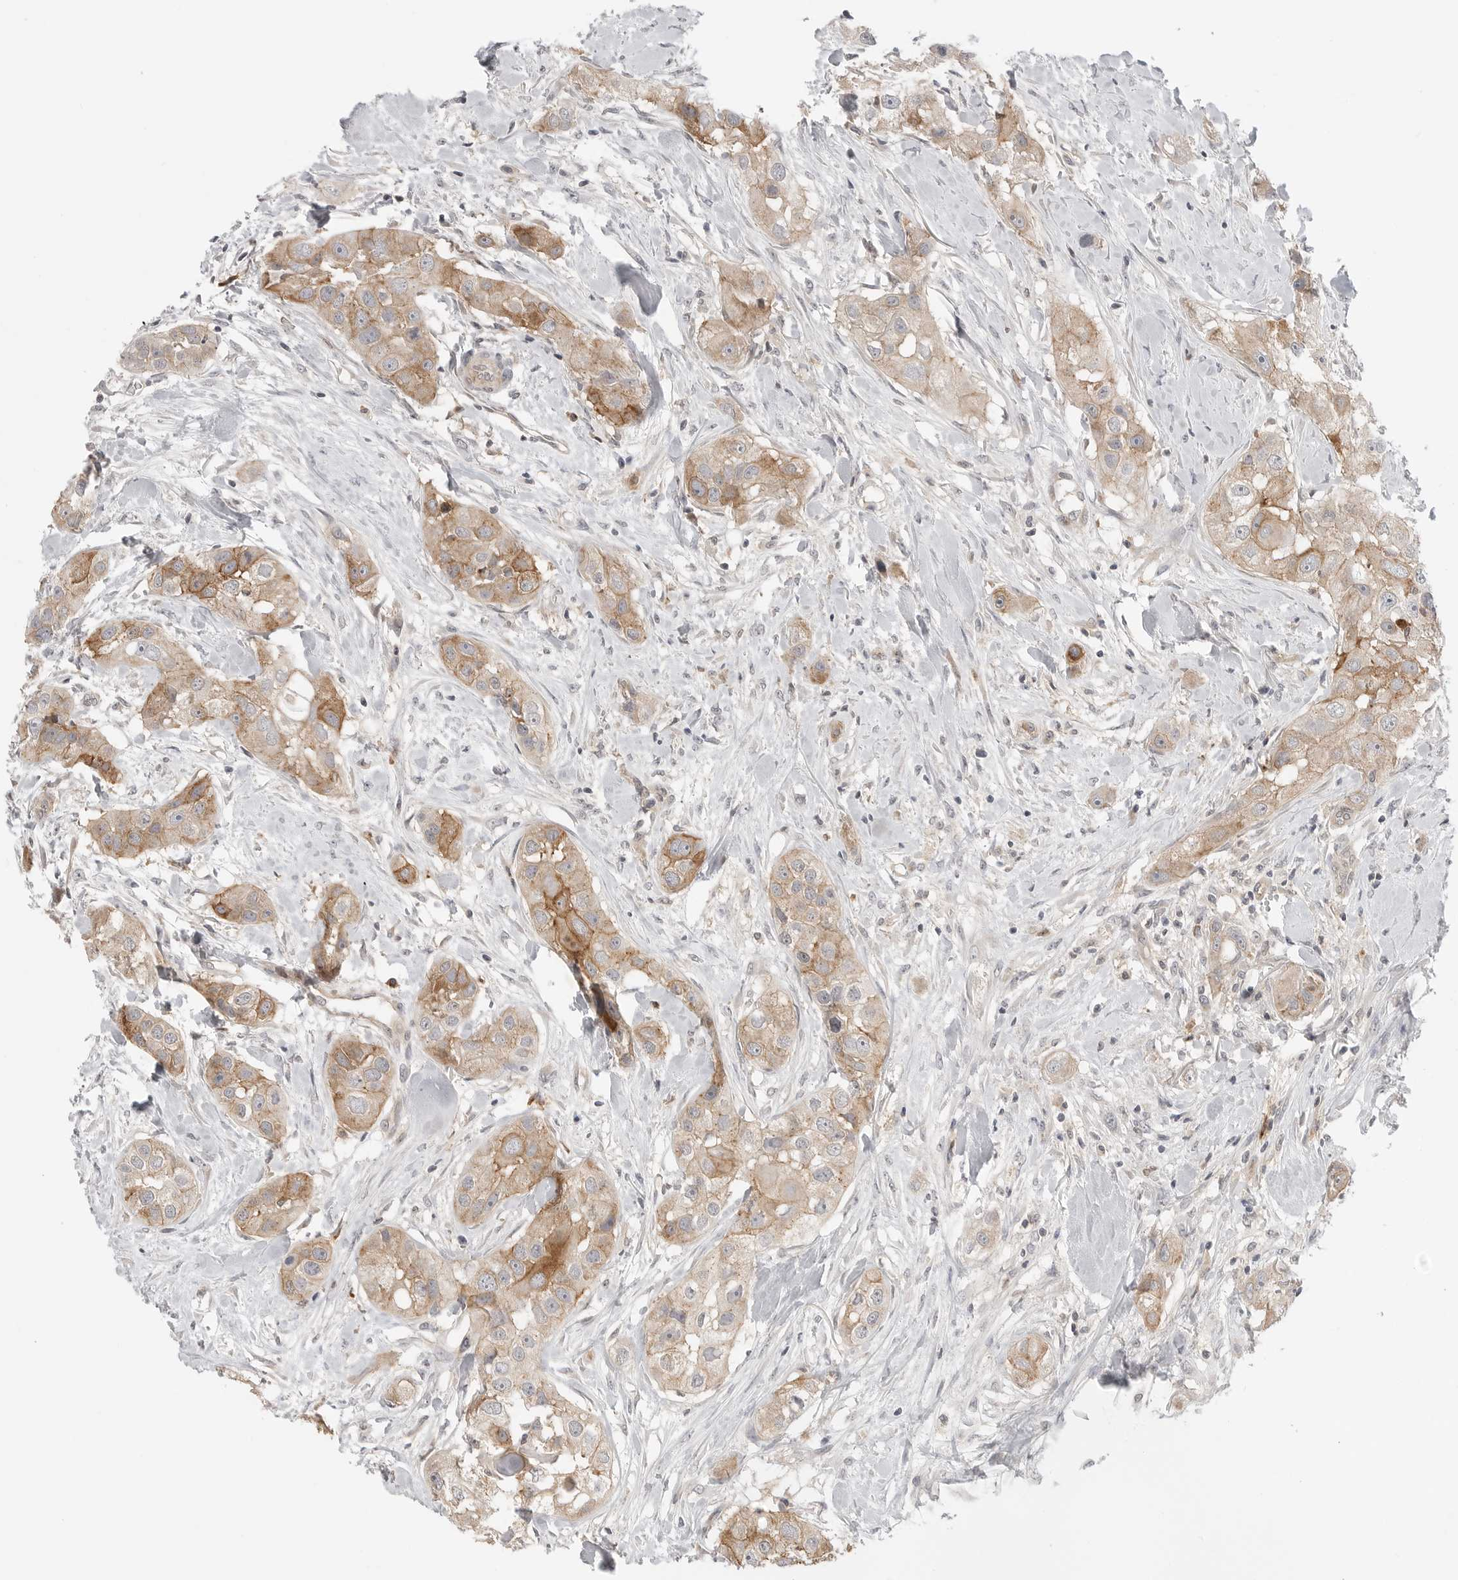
{"staining": {"intensity": "moderate", "quantity": ">75%", "location": "cytoplasmic/membranous"}, "tissue": "head and neck cancer", "cell_type": "Tumor cells", "image_type": "cancer", "snomed": [{"axis": "morphology", "description": "Normal tissue, NOS"}, {"axis": "morphology", "description": "Squamous cell carcinoma, NOS"}, {"axis": "topography", "description": "Skeletal muscle"}, {"axis": "topography", "description": "Head-Neck"}], "caption": "Immunohistochemical staining of human head and neck cancer displays medium levels of moderate cytoplasmic/membranous staining in about >75% of tumor cells. The protein of interest is shown in brown color, while the nuclei are stained blue.", "gene": "IFNGR1", "patient": {"sex": "male", "age": 51}}